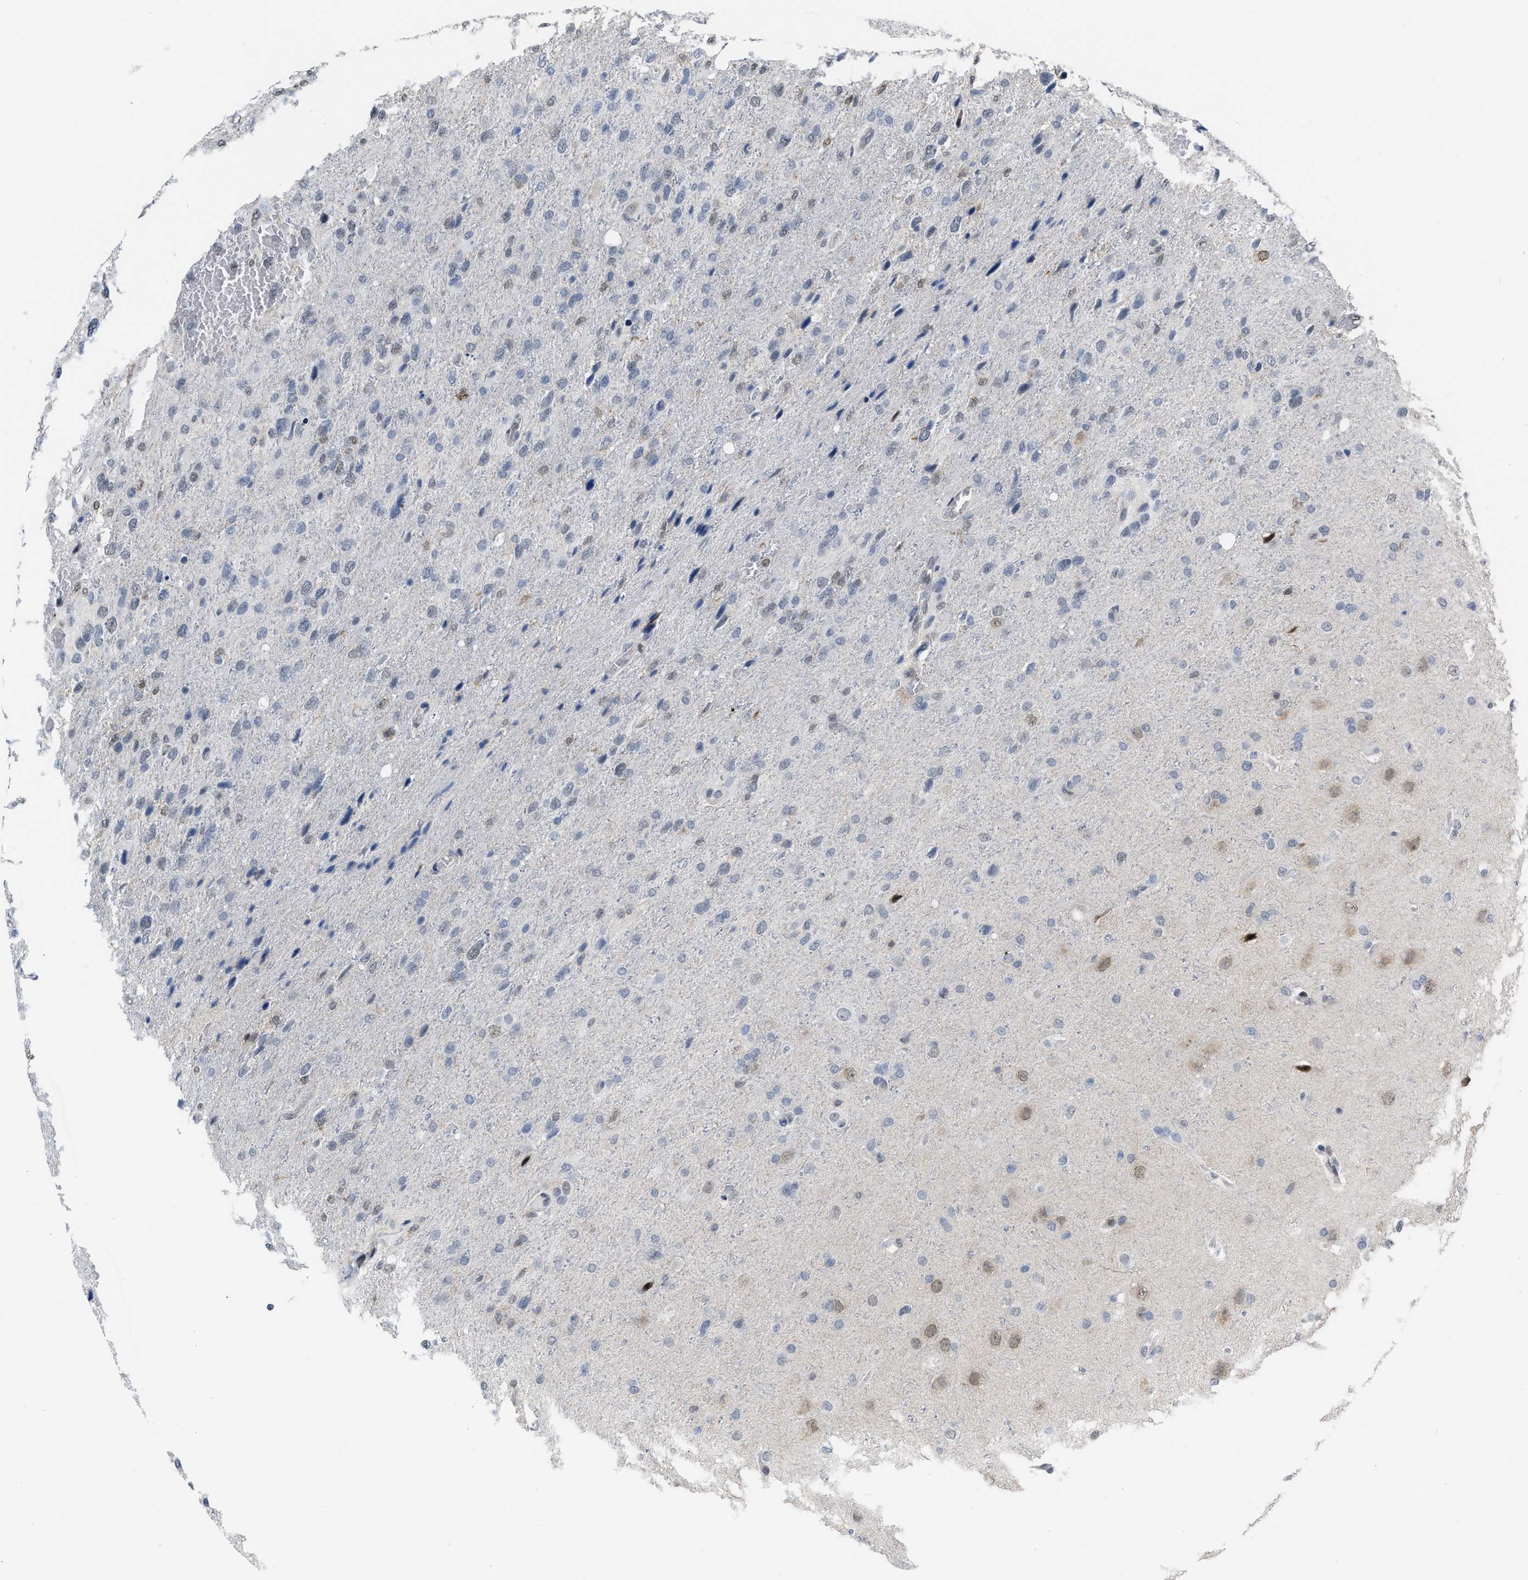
{"staining": {"intensity": "weak", "quantity": "<25%", "location": "nuclear"}, "tissue": "glioma", "cell_type": "Tumor cells", "image_type": "cancer", "snomed": [{"axis": "morphology", "description": "Glioma, malignant, High grade"}, {"axis": "topography", "description": "Brain"}], "caption": "Human glioma stained for a protein using IHC displays no positivity in tumor cells.", "gene": "BAIAP2L1", "patient": {"sex": "female", "age": 58}}